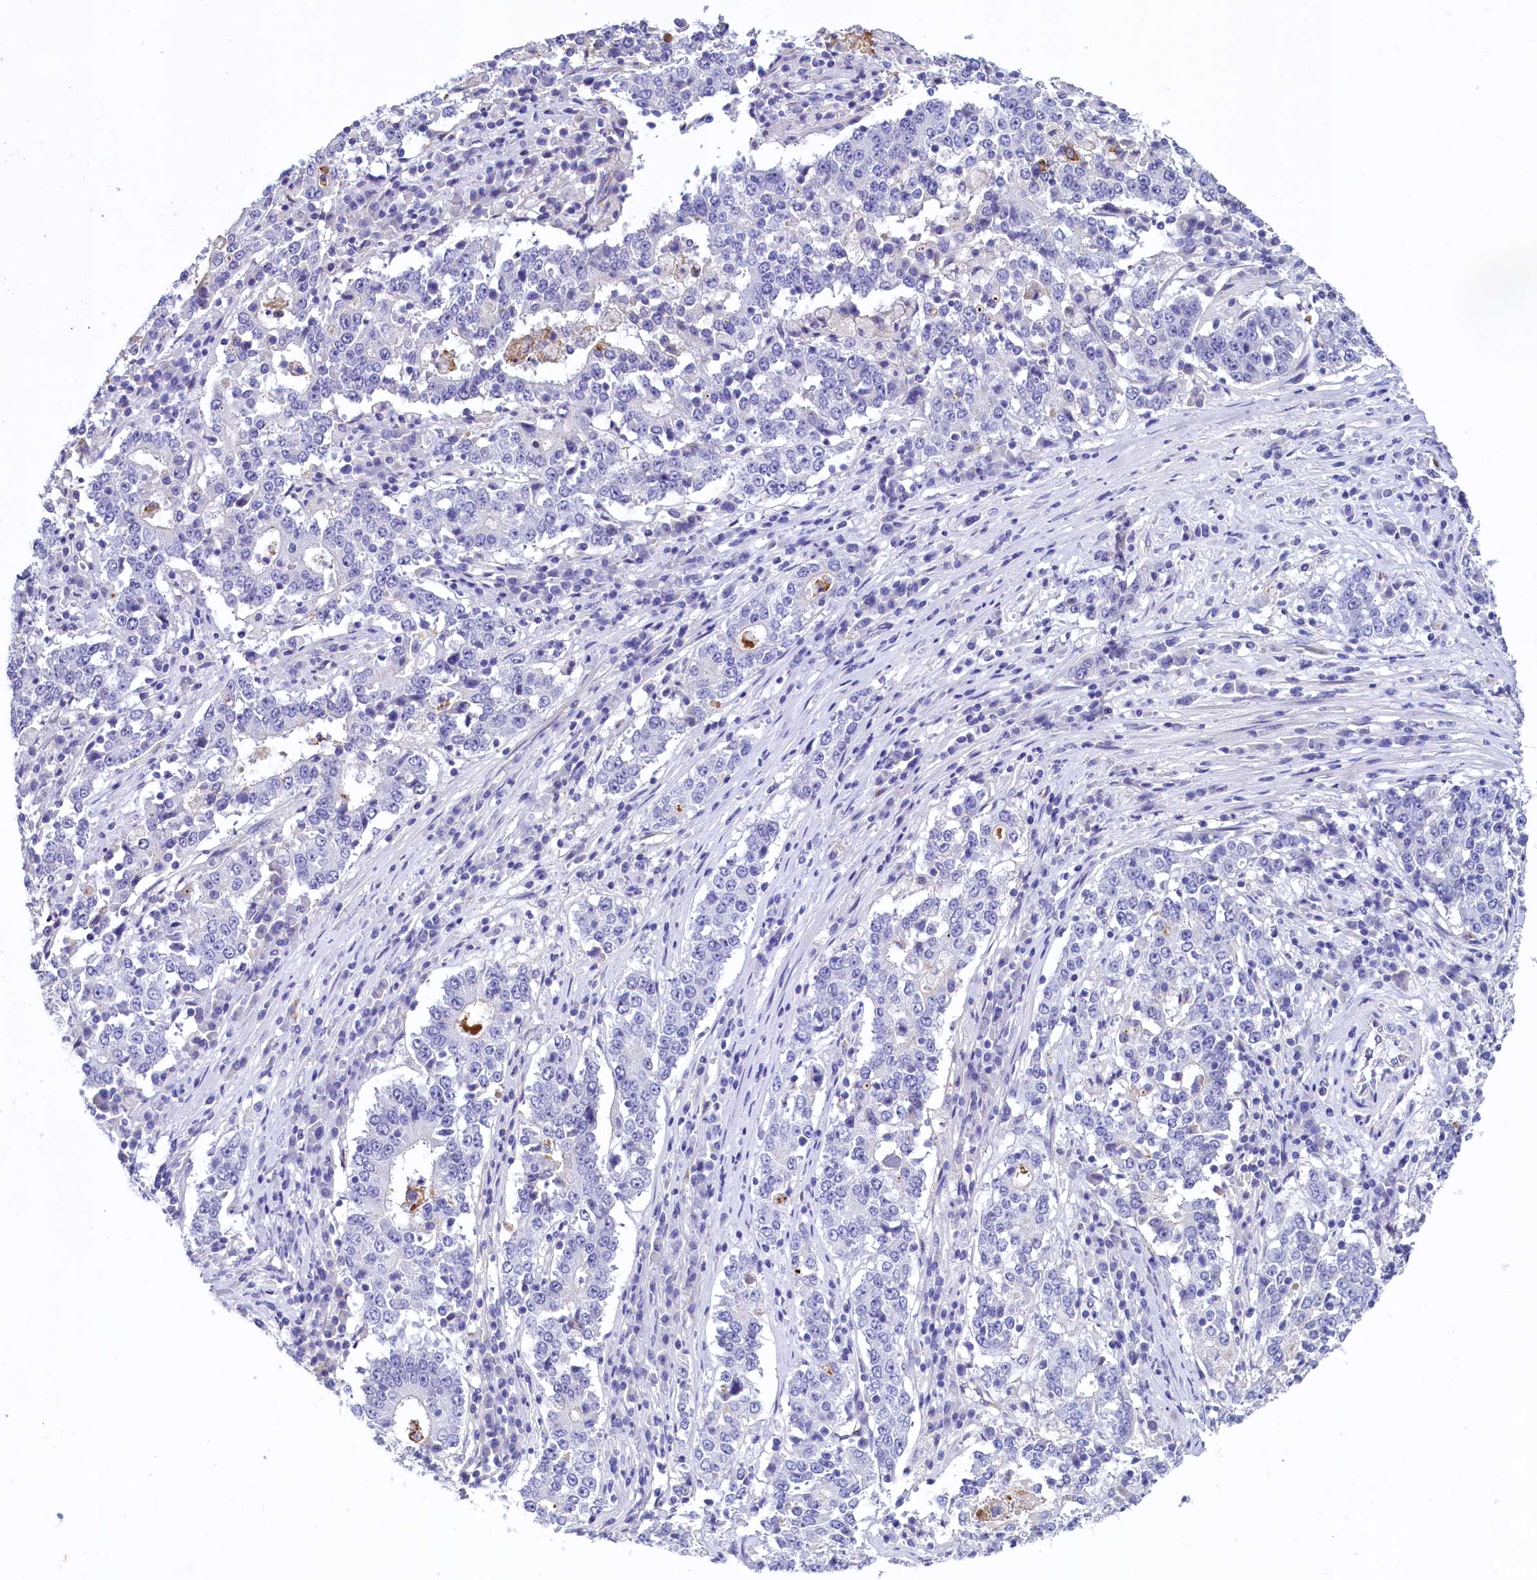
{"staining": {"intensity": "negative", "quantity": "none", "location": "none"}, "tissue": "stomach cancer", "cell_type": "Tumor cells", "image_type": "cancer", "snomed": [{"axis": "morphology", "description": "Adenocarcinoma, NOS"}, {"axis": "topography", "description": "Stomach"}], "caption": "This is an immunohistochemistry histopathology image of human stomach adenocarcinoma. There is no expression in tumor cells.", "gene": "INSC", "patient": {"sex": "male", "age": 59}}